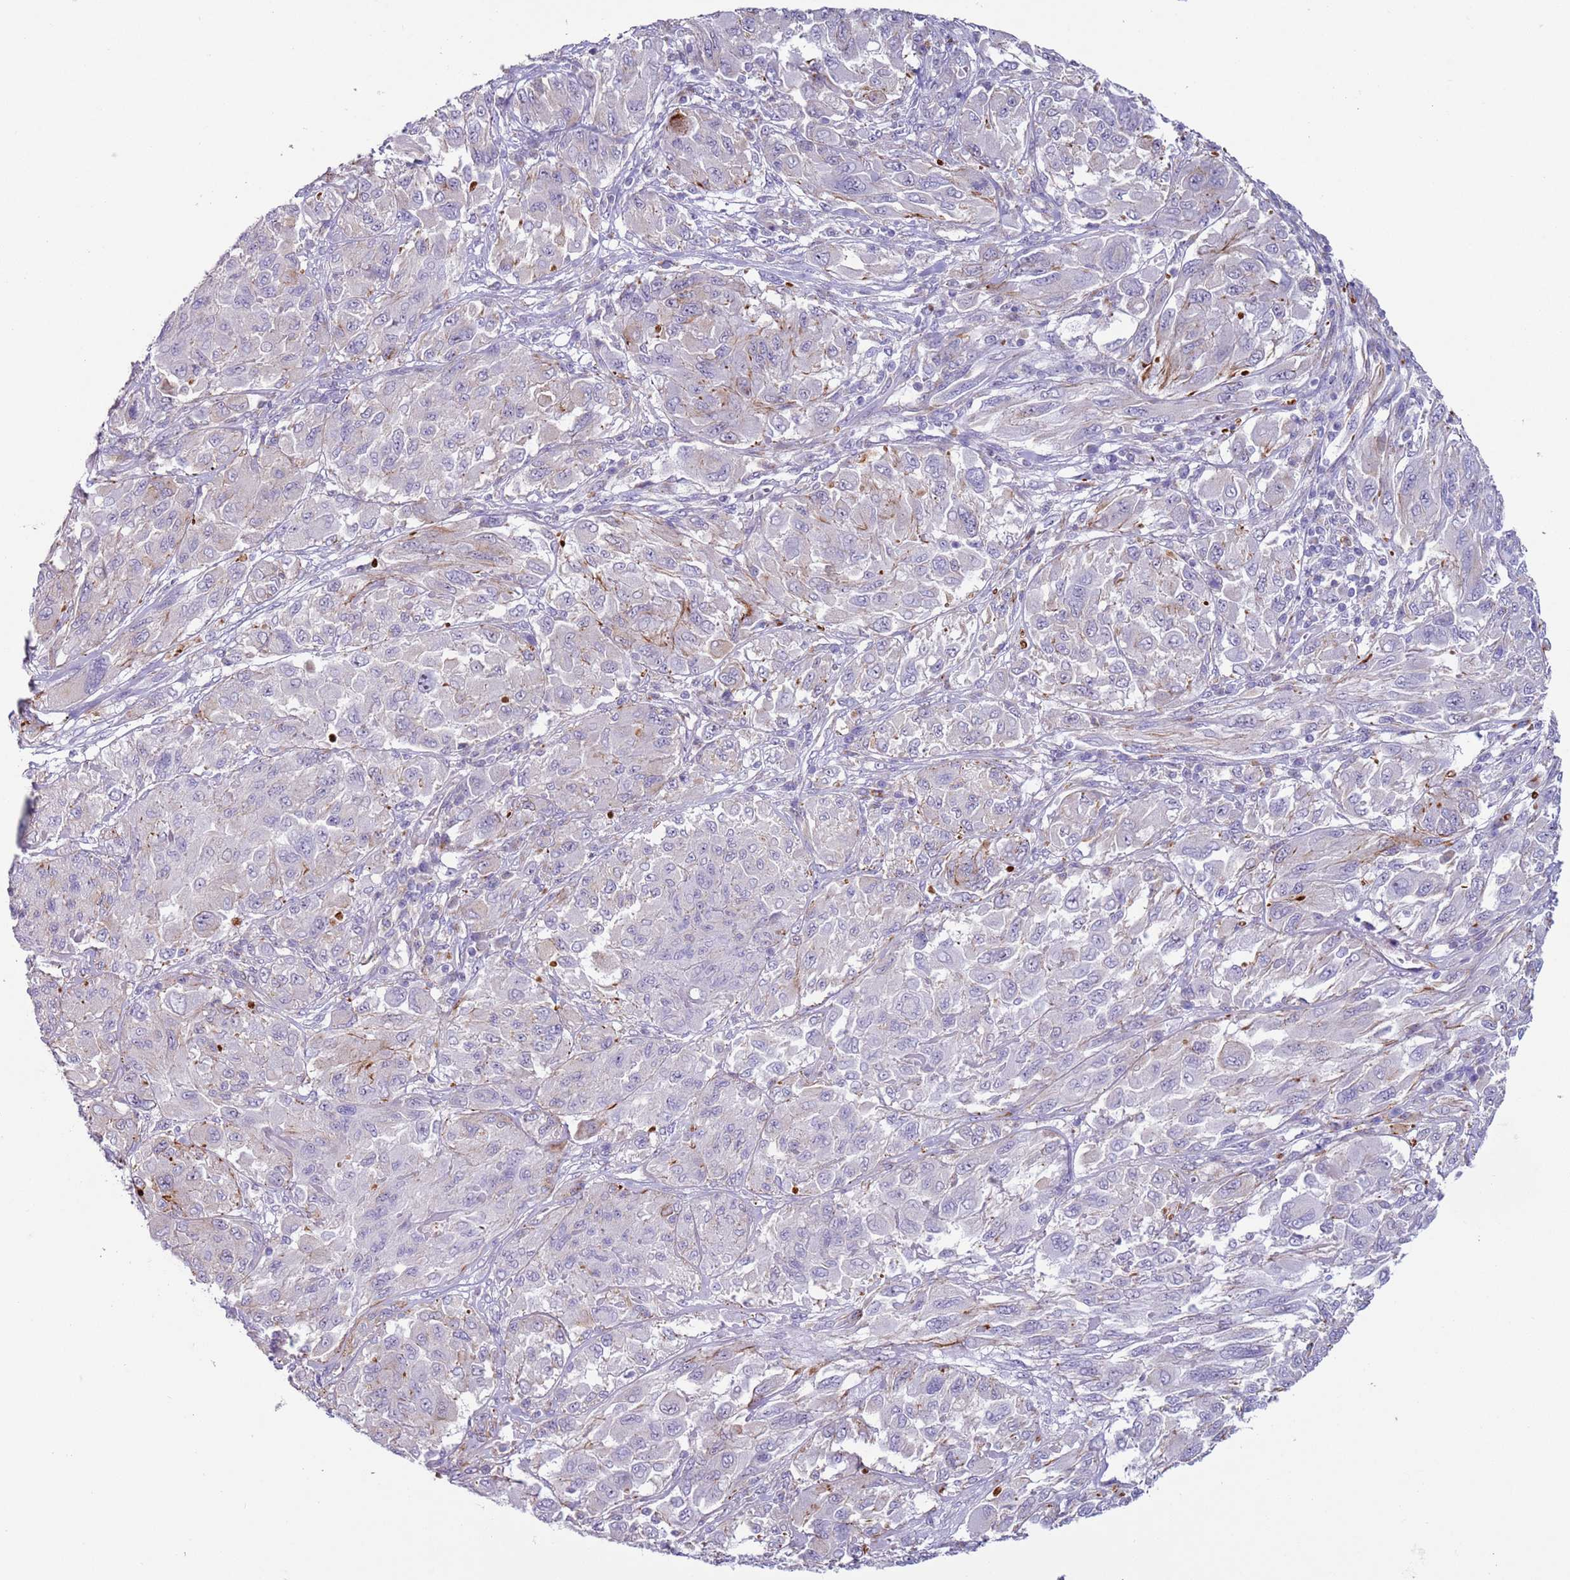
{"staining": {"intensity": "negative", "quantity": "none", "location": "none"}, "tissue": "melanoma", "cell_type": "Tumor cells", "image_type": "cancer", "snomed": [{"axis": "morphology", "description": "Malignant melanoma, NOS"}, {"axis": "topography", "description": "Skin"}], "caption": "Melanoma was stained to show a protein in brown. There is no significant staining in tumor cells. (Stains: DAB IHC with hematoxylin counter stain, Microscopy: brightfield microscopy at high magnification).", "gene": "HEATR1", "patient": {"sex": "female", "age": 91}}